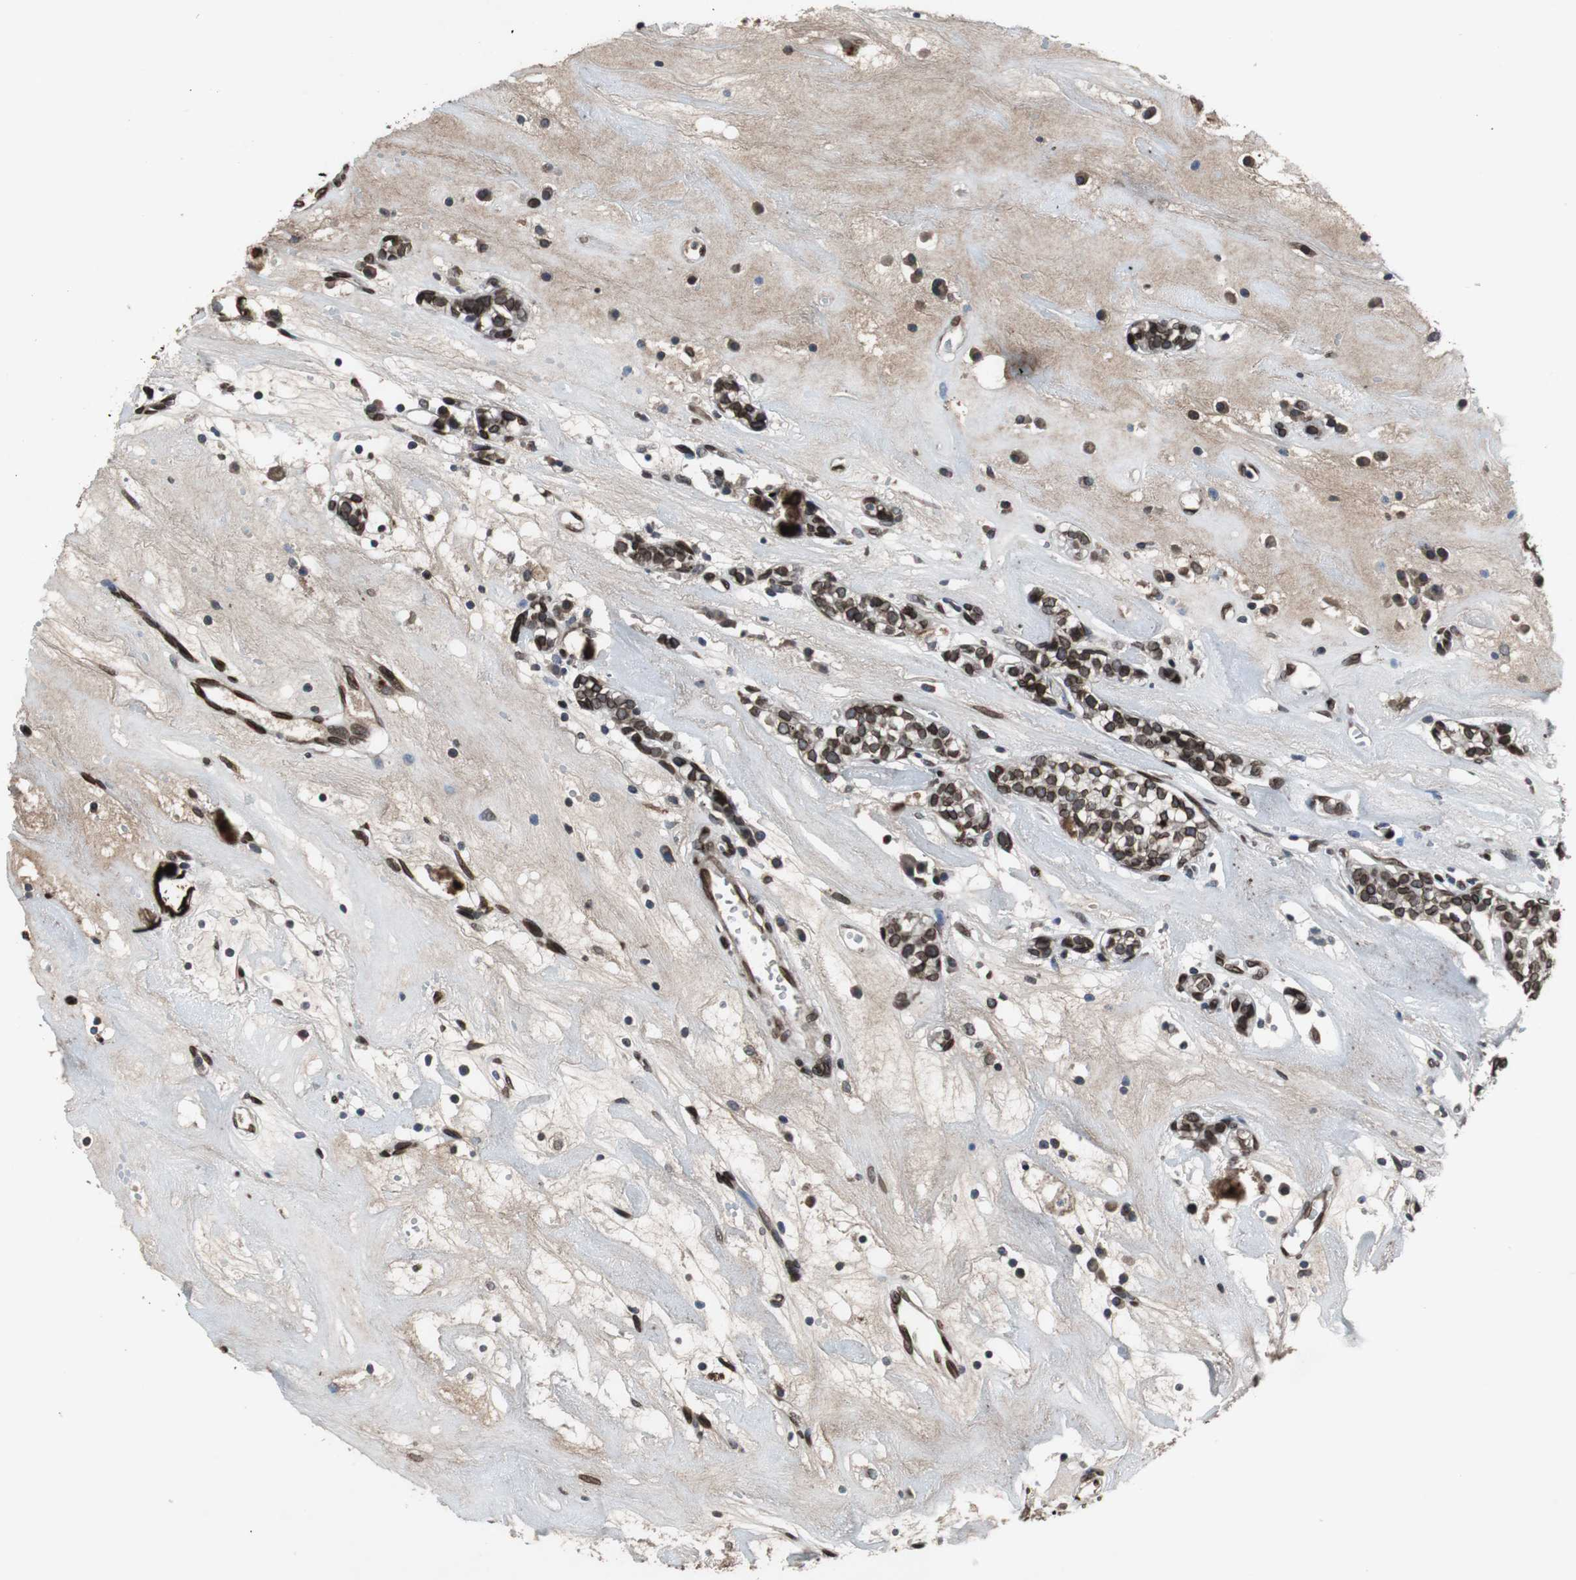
{"staining": {"intensity": "strong", "quantity": ">75%", "location": "cytoplasmic/membranous,nuclear"}, "tissue": "head and neck cancer", "cell_type": "Tumor cells", "image_type": "cancer", "snomed": [{"axis": "morphology", "description": "Adenocarcinoma, NOS"}, {"axis": "topography", "description": "Salivary gland"}, {"axis": "topography", "description": "Head-Neck"}], "caption": "IHC micrograph of head and neck cancer stained for a protein (brown), which exhibits high levels of strong cytoplasmic/membranous and nuclear positivity in about >75% of tumor cells.", "gene": "LMNA", "patient": {"sex": "female", "age": 65}}